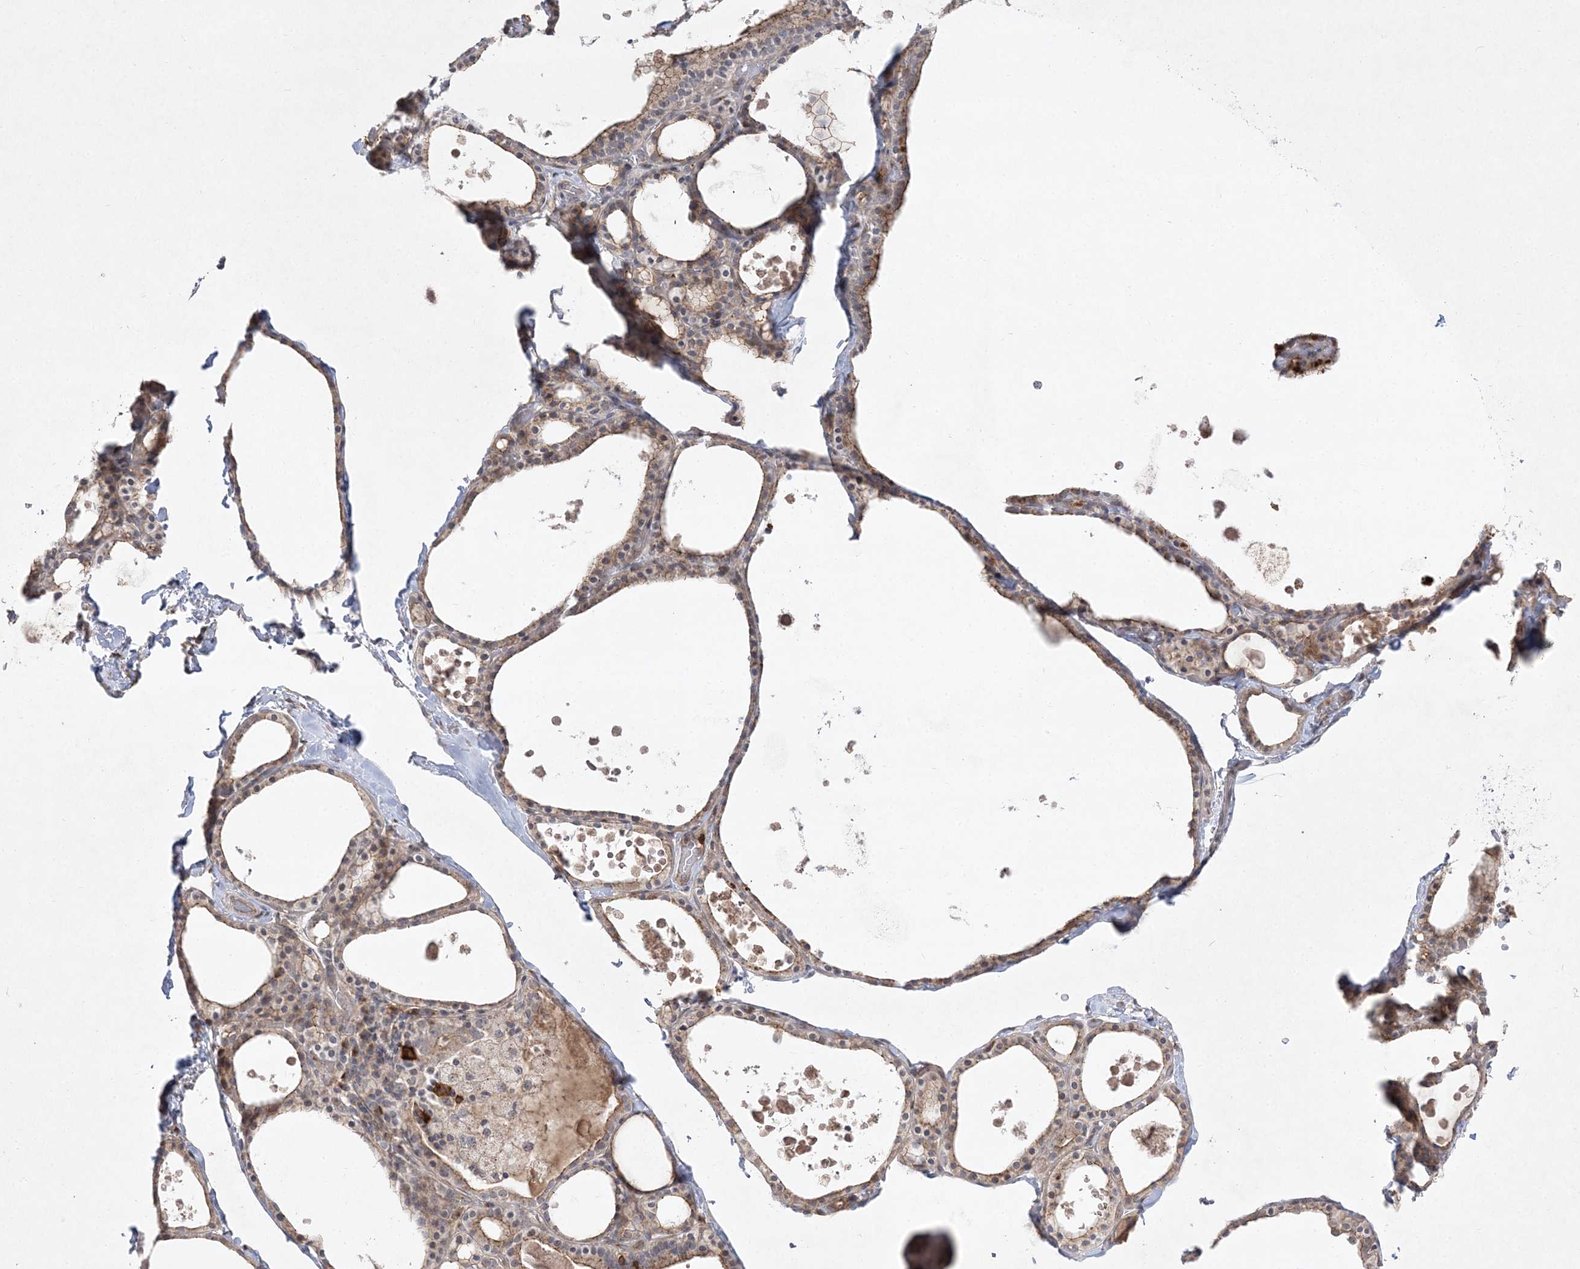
{"staining": {"intensity": "moderate", "quantity": "25%-75%", "location": "cytoplasmic/membranous"}, "tissue": "thyroid gland", "cell_type": "Glandular cells", "image_type": "normal", "snomed": [{"axis": "morphology", "description": "Normal tissue, NOS"}, {"axis": "topography", "description": "Thyroid gland"}], "caption": "A brown stain shows moderate cytoplasmic/membranous expression of a protein in glandular cells of normal human thyroid gland. (DAB = brown stain, brightfield microscopy at high magnification).", "gene": "CLNK", "patient": {"sex": "male", "age": 56}}